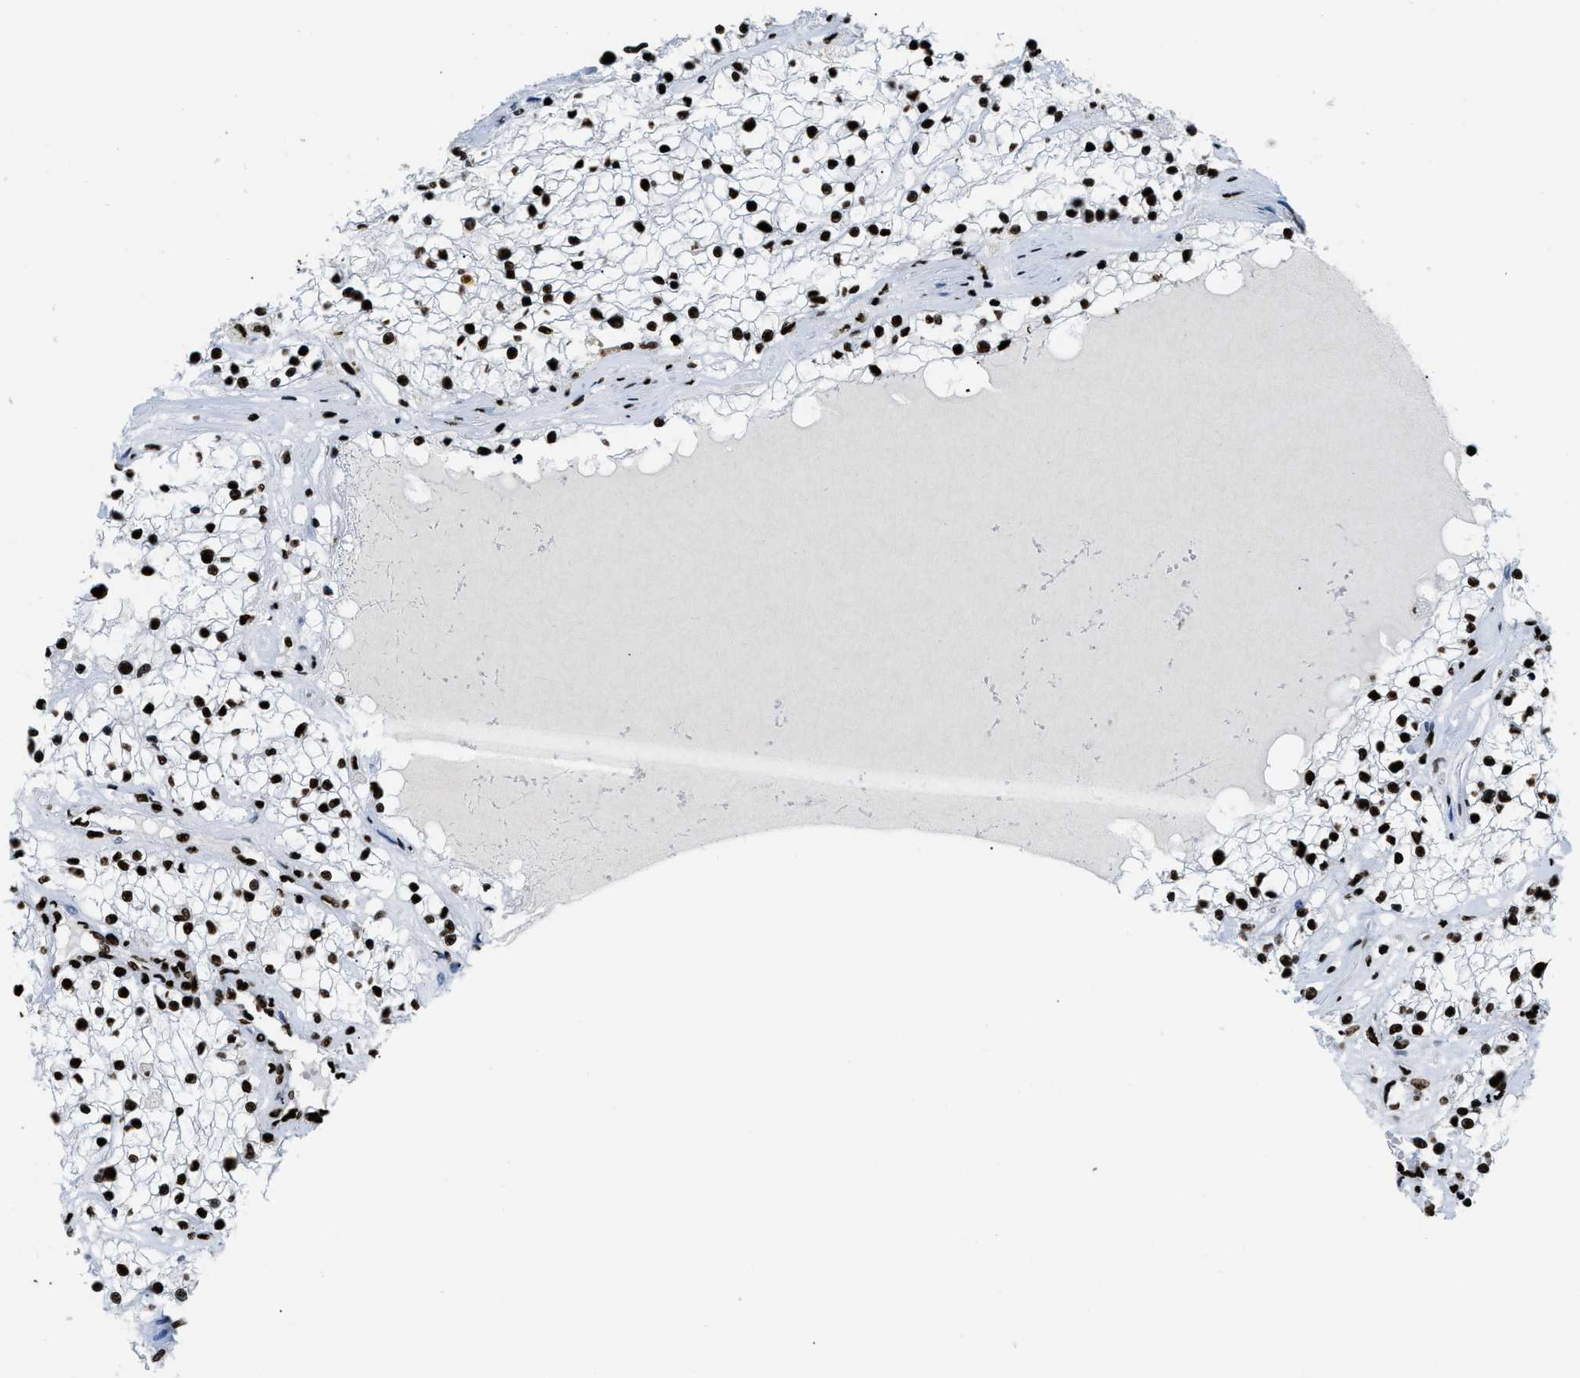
{"staining": {"intensity": "strong", "quantity": ">75%", "location": "nuclear"}, "tissue": "renal cancer", "cell_type": "Tumor cells", "image_type": "cancer", "snomed": [{"axis": "morphology", "description": "Adenocarcinoma, NOS"}, {"axis": "topography", "description": "Kidney"}], "caption": "Brown immunohistochemical staining in human renal cancer shows strong nuclear positivity in about >75% of tumor cells. (DAB IHC with brightfield microscopy, high magnification).", "gene": "HNRNPM", "patient": {"sex": "male", "age": 68}}